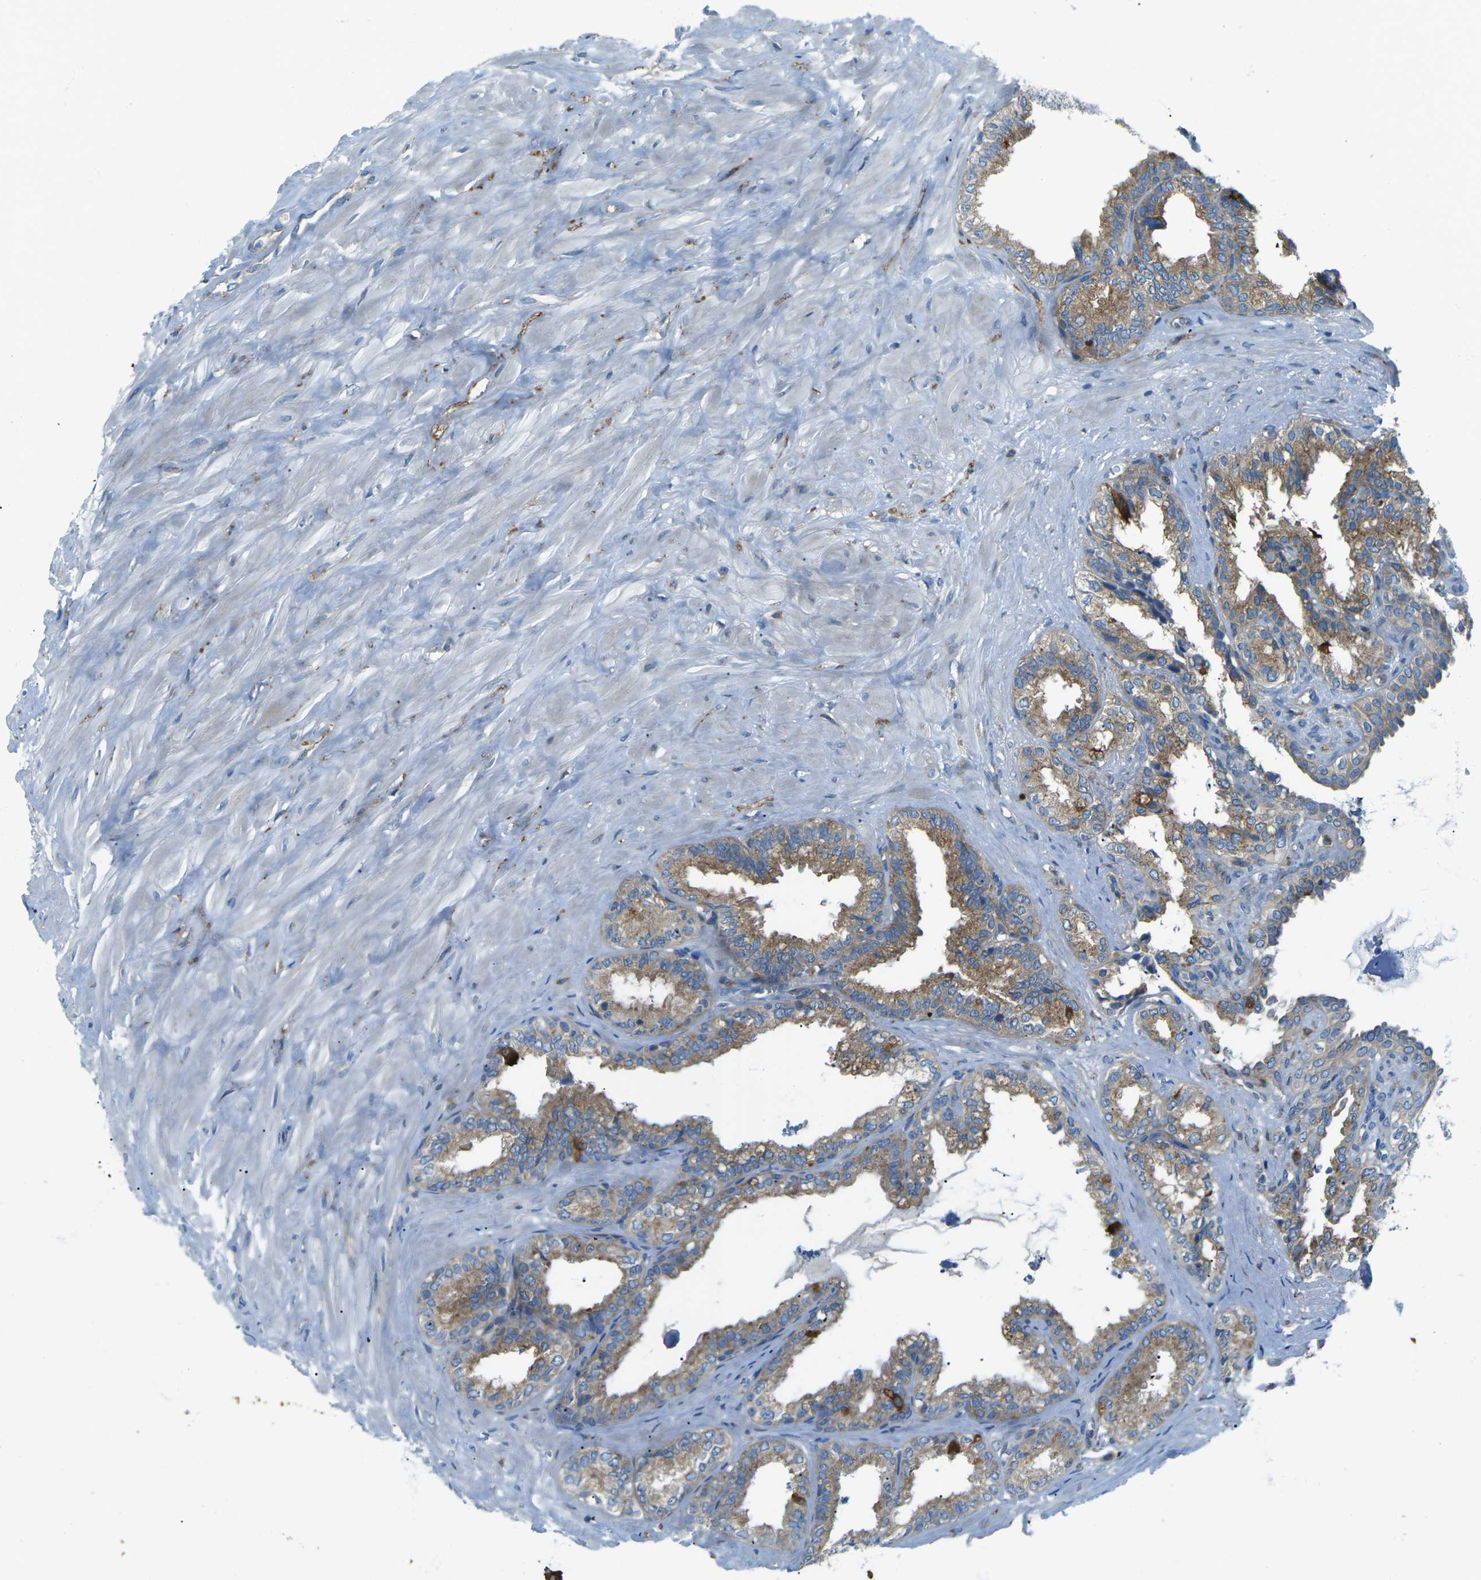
{"staining": {"intensity": "moderate", "quantity": ">75%", "location": "cytoplasmic/membranous"}, "tissue": "seminal vesicle", "cell_type": "Glandular cells", "image_type": "normal", "snomed": [{"axis": "morphology", "description": "Normal tissue, NOS"}, {"axis": "topography", "description": "Seminal veicle"}], "caption": "A brown stain labels moderate cytoplasmic/membranous expression of a protein in glandular cells of unremarkable human seminal vesicle.", "gene": "CDK17", "patient": {"sex": "male", "age": 64}}